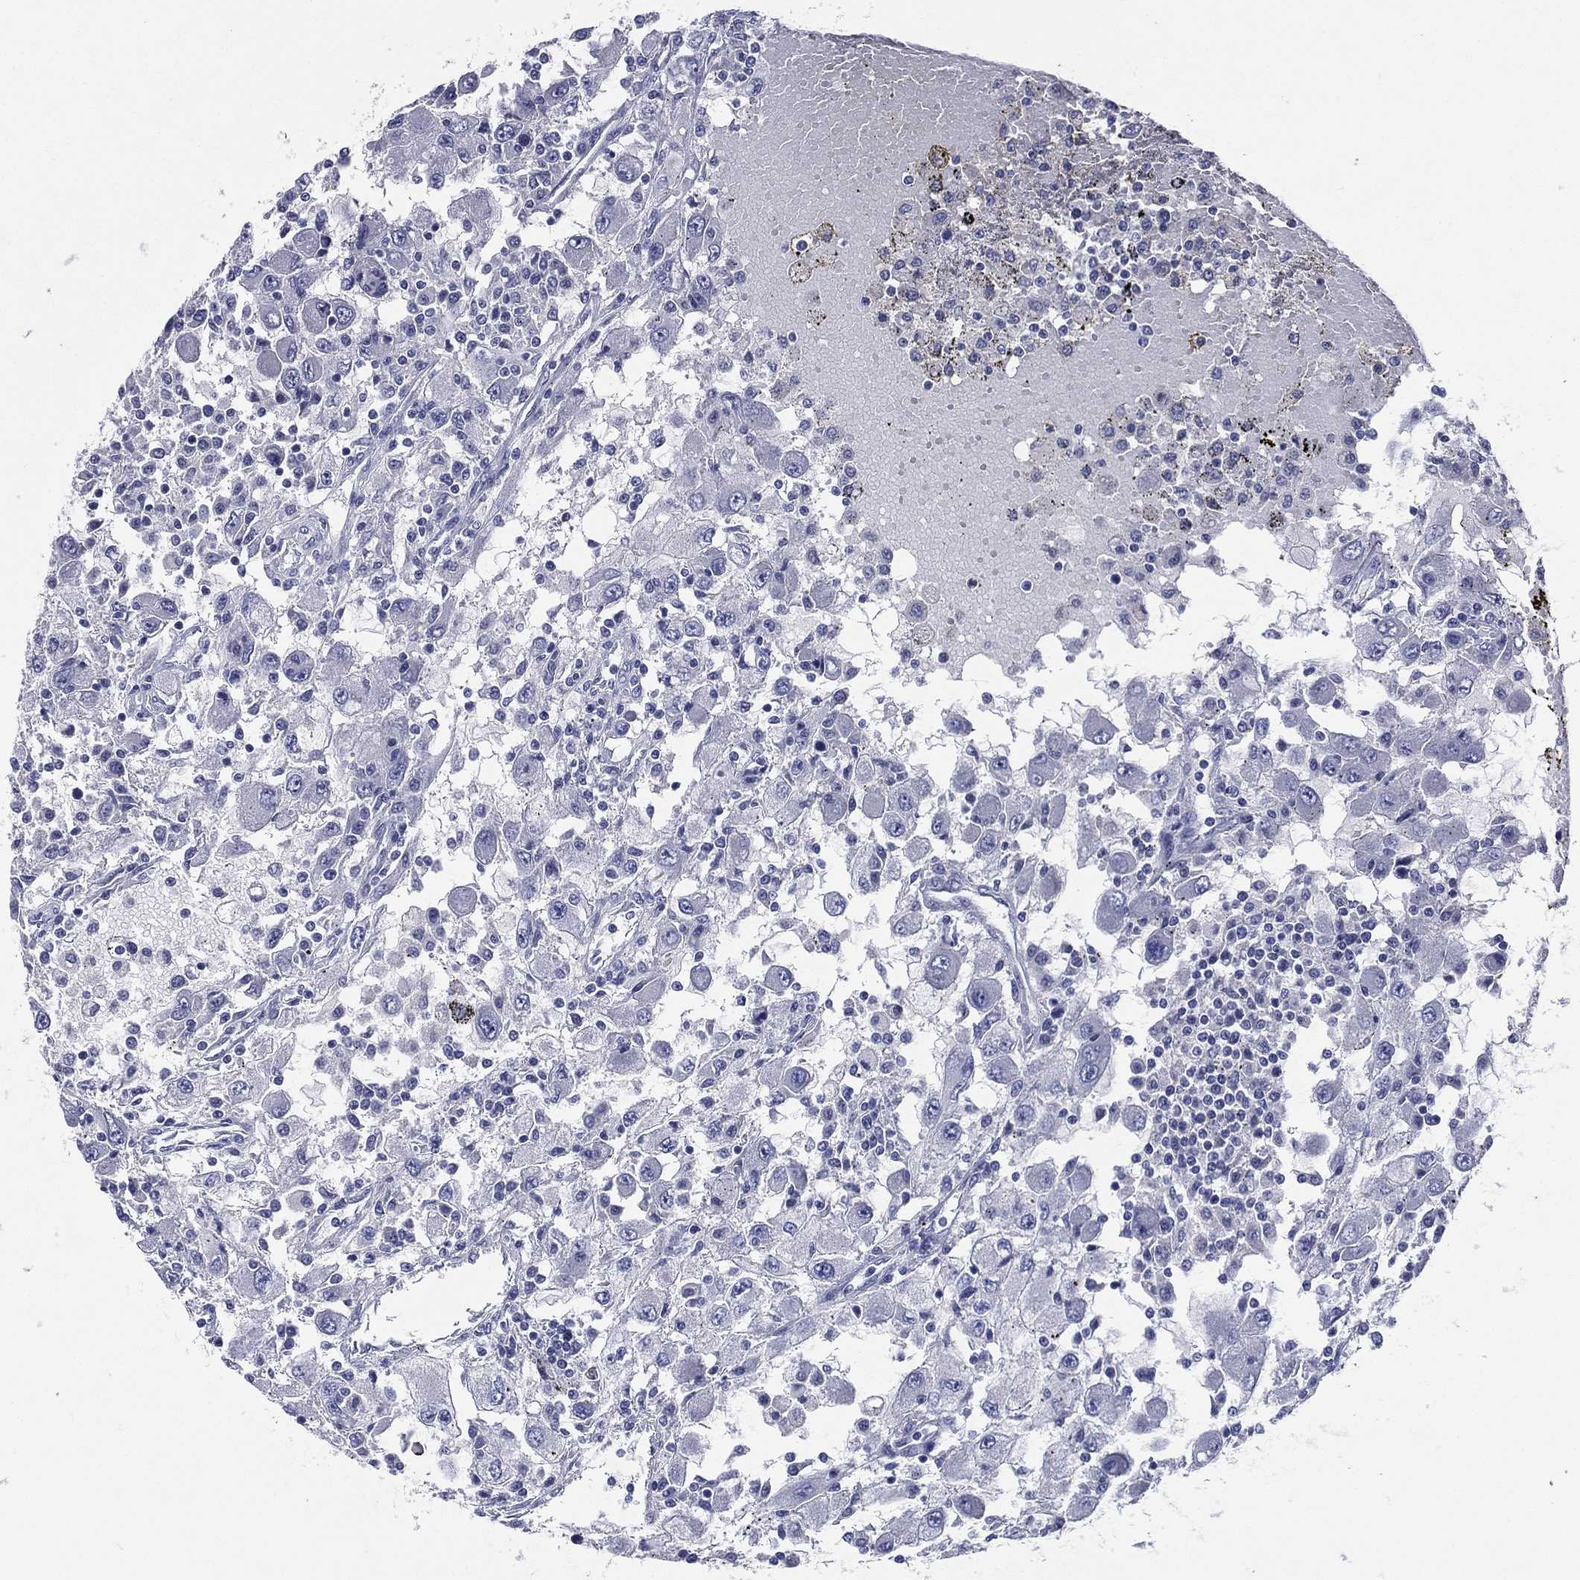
{"staining": {"intensity": "negative", "quantity": "none", "location": "none"}, "tissue": "renal cancer", "cell_type": "Tumor cells", "image_type": "cancer", "snomed": [{"axis": "morphology", "description": "Adenocarcinoma, NOS"}, {"axis": "topography", "description": "Kidney"}], "caption": "Human renal adenocarcinoma stained for a protein using IHC exhibits no positivity in tumor cells.", "gene": "TGM1", "patient": {"sex": "female", "age": 67}}